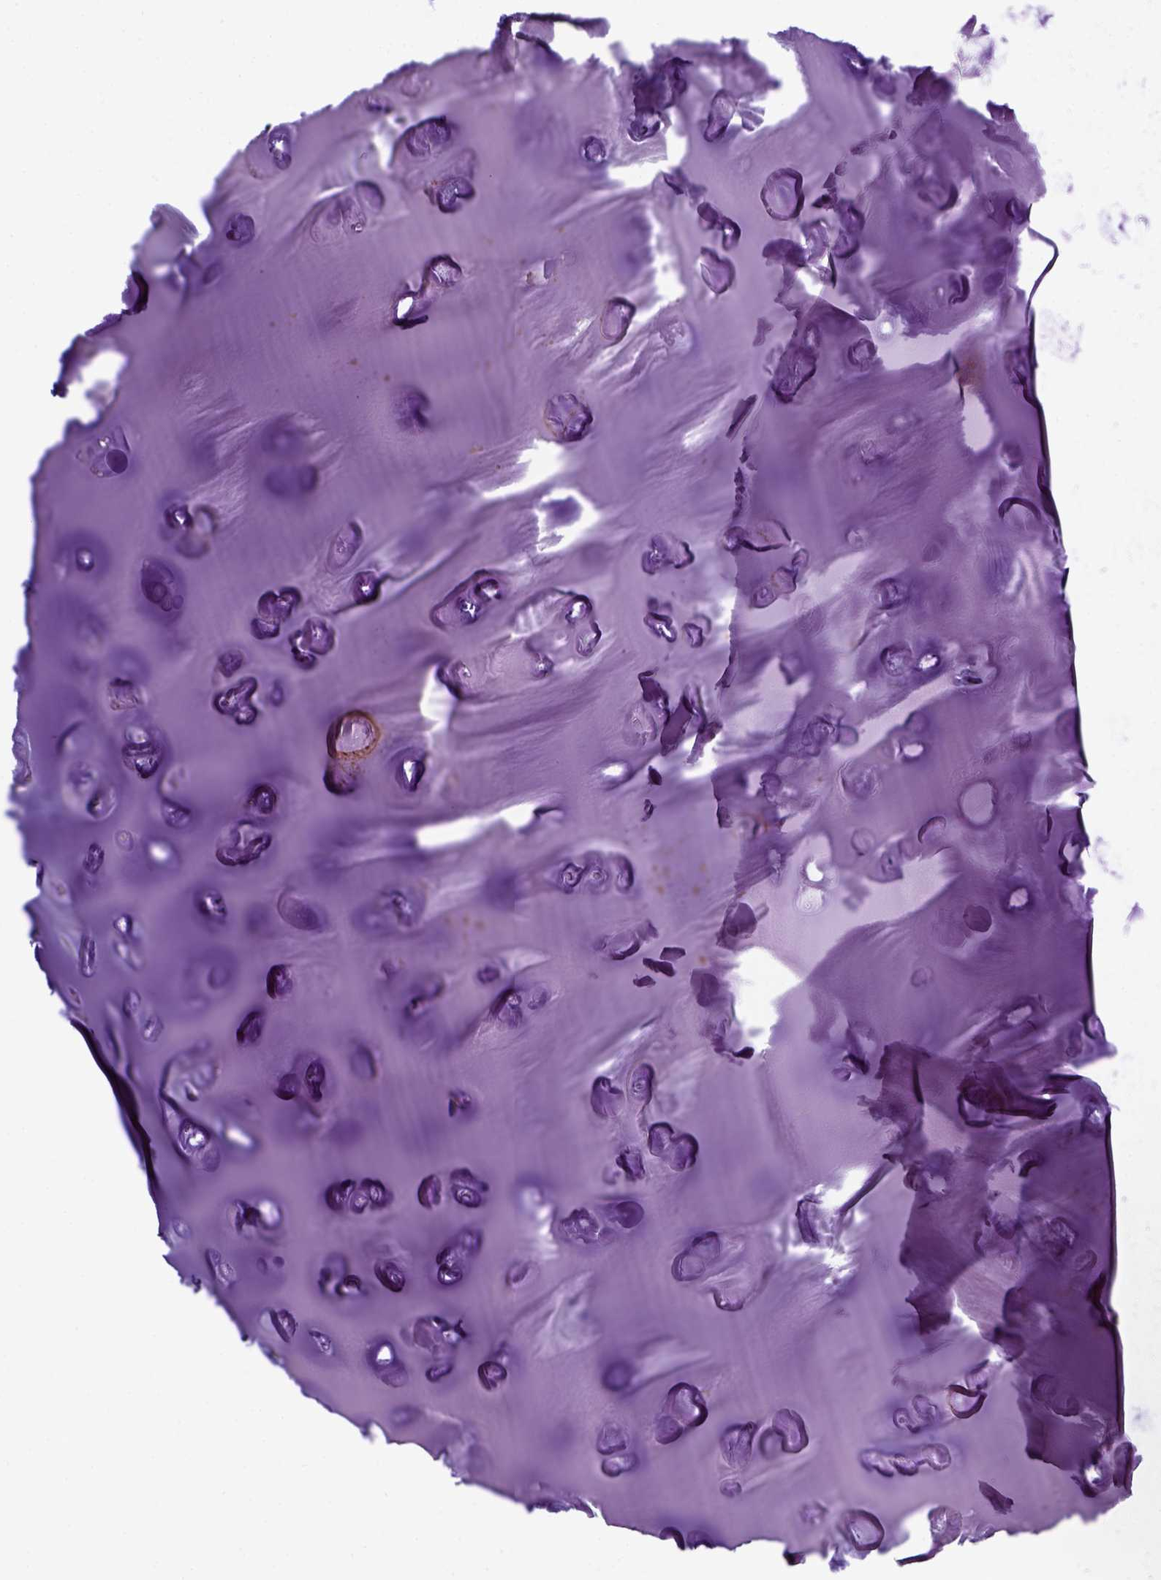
{"staining": {"intensity": "negative", "quantity": "none", "location": "none"}, "tissue": "soft tissue", "cell_type": "Chondrocytes", "image_type": "normal", "snomed": [{"axis": "morphology", "description": "Normal tissue, NOS"}, {"axis": "morphology", "description": "Squamous cell carcinoma, NOS"}, {"axis": "topography", "description": "Cartilage tissue"}, {"axis": "topography", "description": "Head-Neck"}], "caption": "An image of soft tissue stained for a protein exhibits no brown staining in chondrocytes. Brightfield microscopy of immunohistochemistry stained with DAB (brown) and hematoxylin (blue), captured at high magnification.", "gene": "SIRPD", "patient": {"sex": "male", "age": 57}}